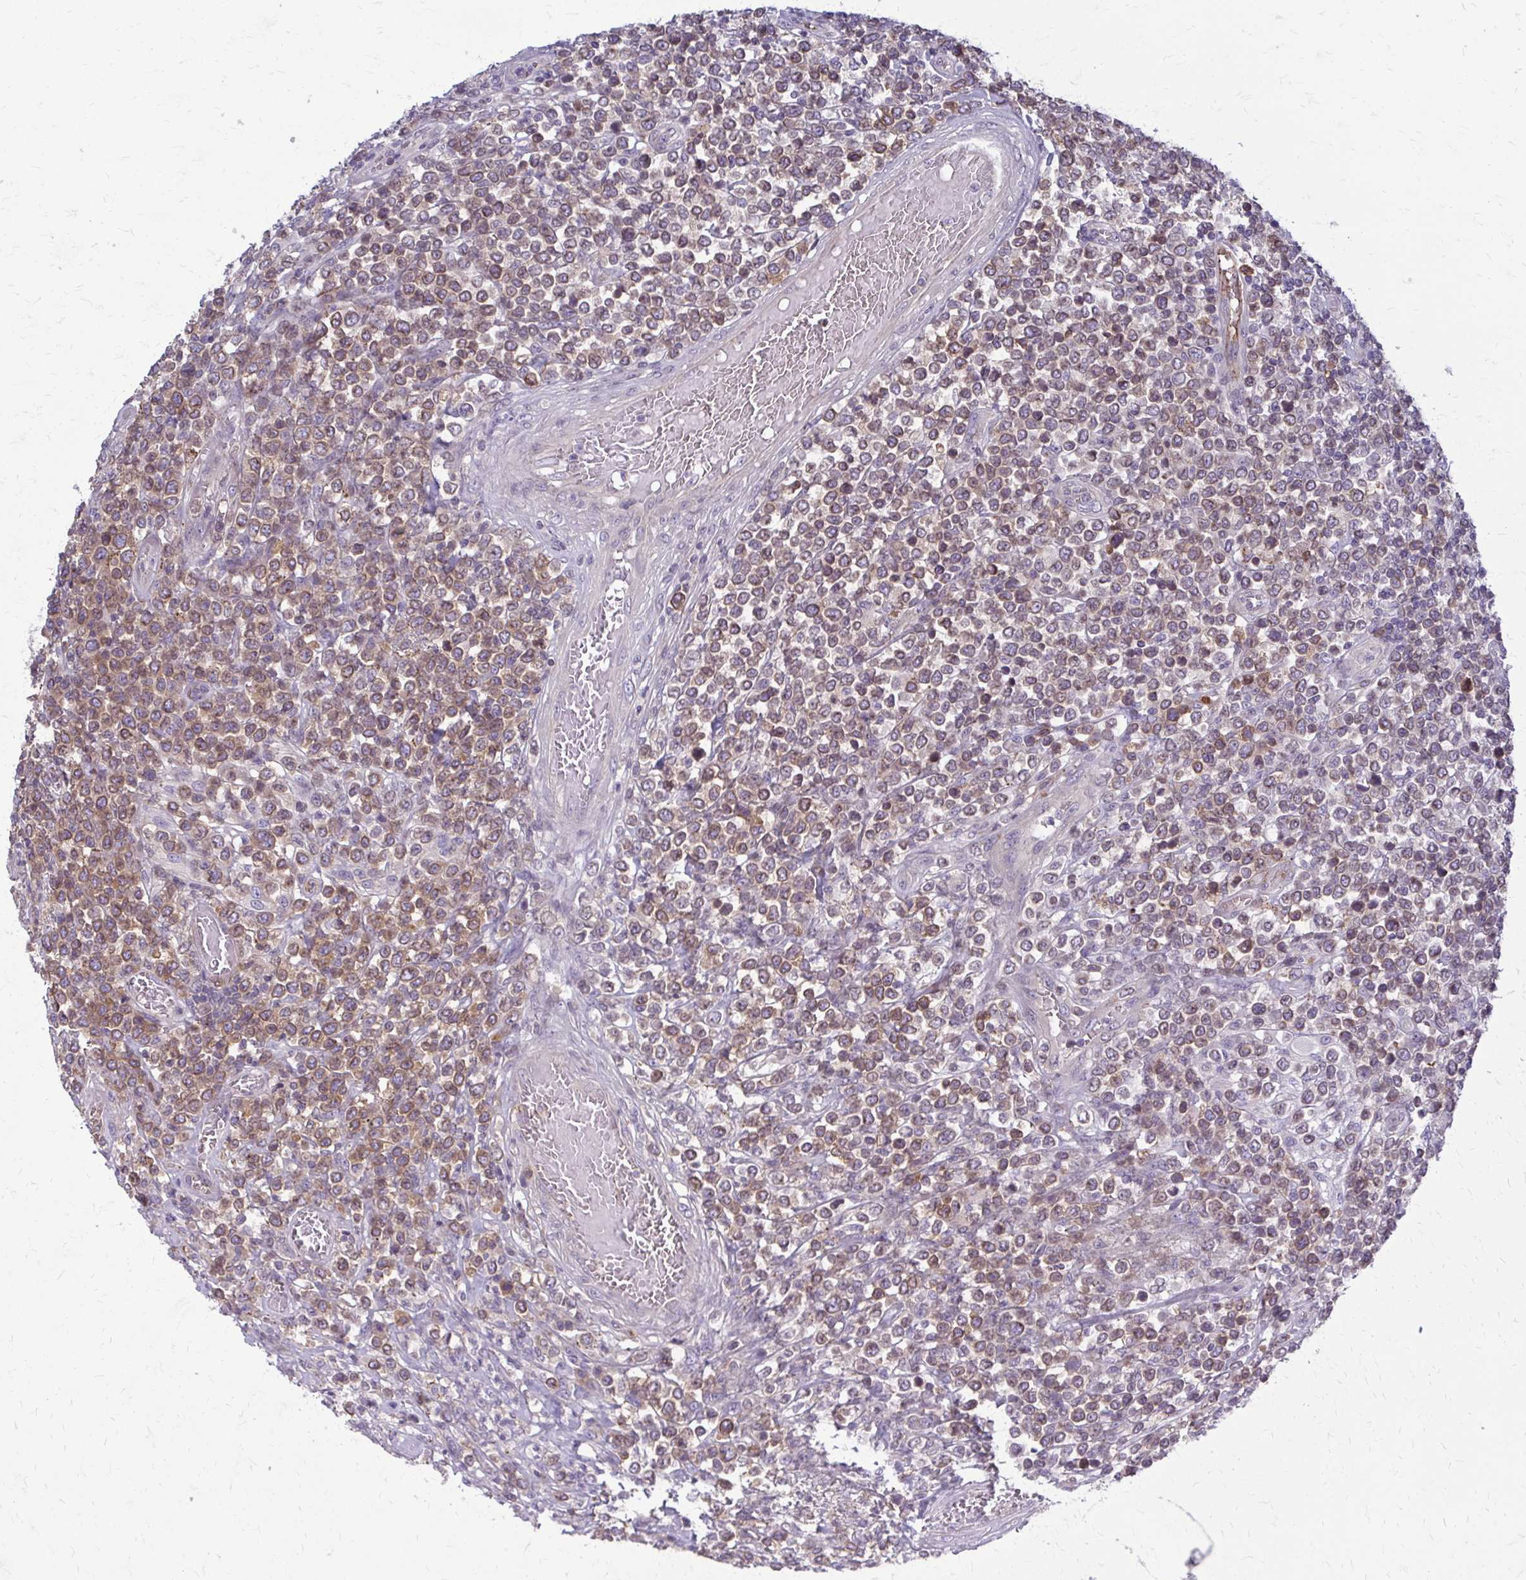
{"staining": {"intensity": "moderate", "quantity": "25%-75%", "location": "cytoplasmic/membranous"}, "tissue": "lymphoma", "cell_type": "Tumor cells", "image_type": "cancer", "snomed": [{"axis": "morphology", "description": "Malignant lymphoma, non-Hodgkin's type, High grade"}, {"axis": "topography", "description": "Soft tissue"}], "caption": "High-magnification brightfield microscopy of high-grade malignant lymphoma, non-Hodgkin's type stained with DAB (3,3'-diaminobenzidine) (brown) and counterstained with hematoxylin (blue). tumor cells exhibit moderate cytoplasmic/membranous expression is identified in about25%-75% of cells.", "gene": "MCRIP2", "patient": {"sex": "female", "age": 56}}